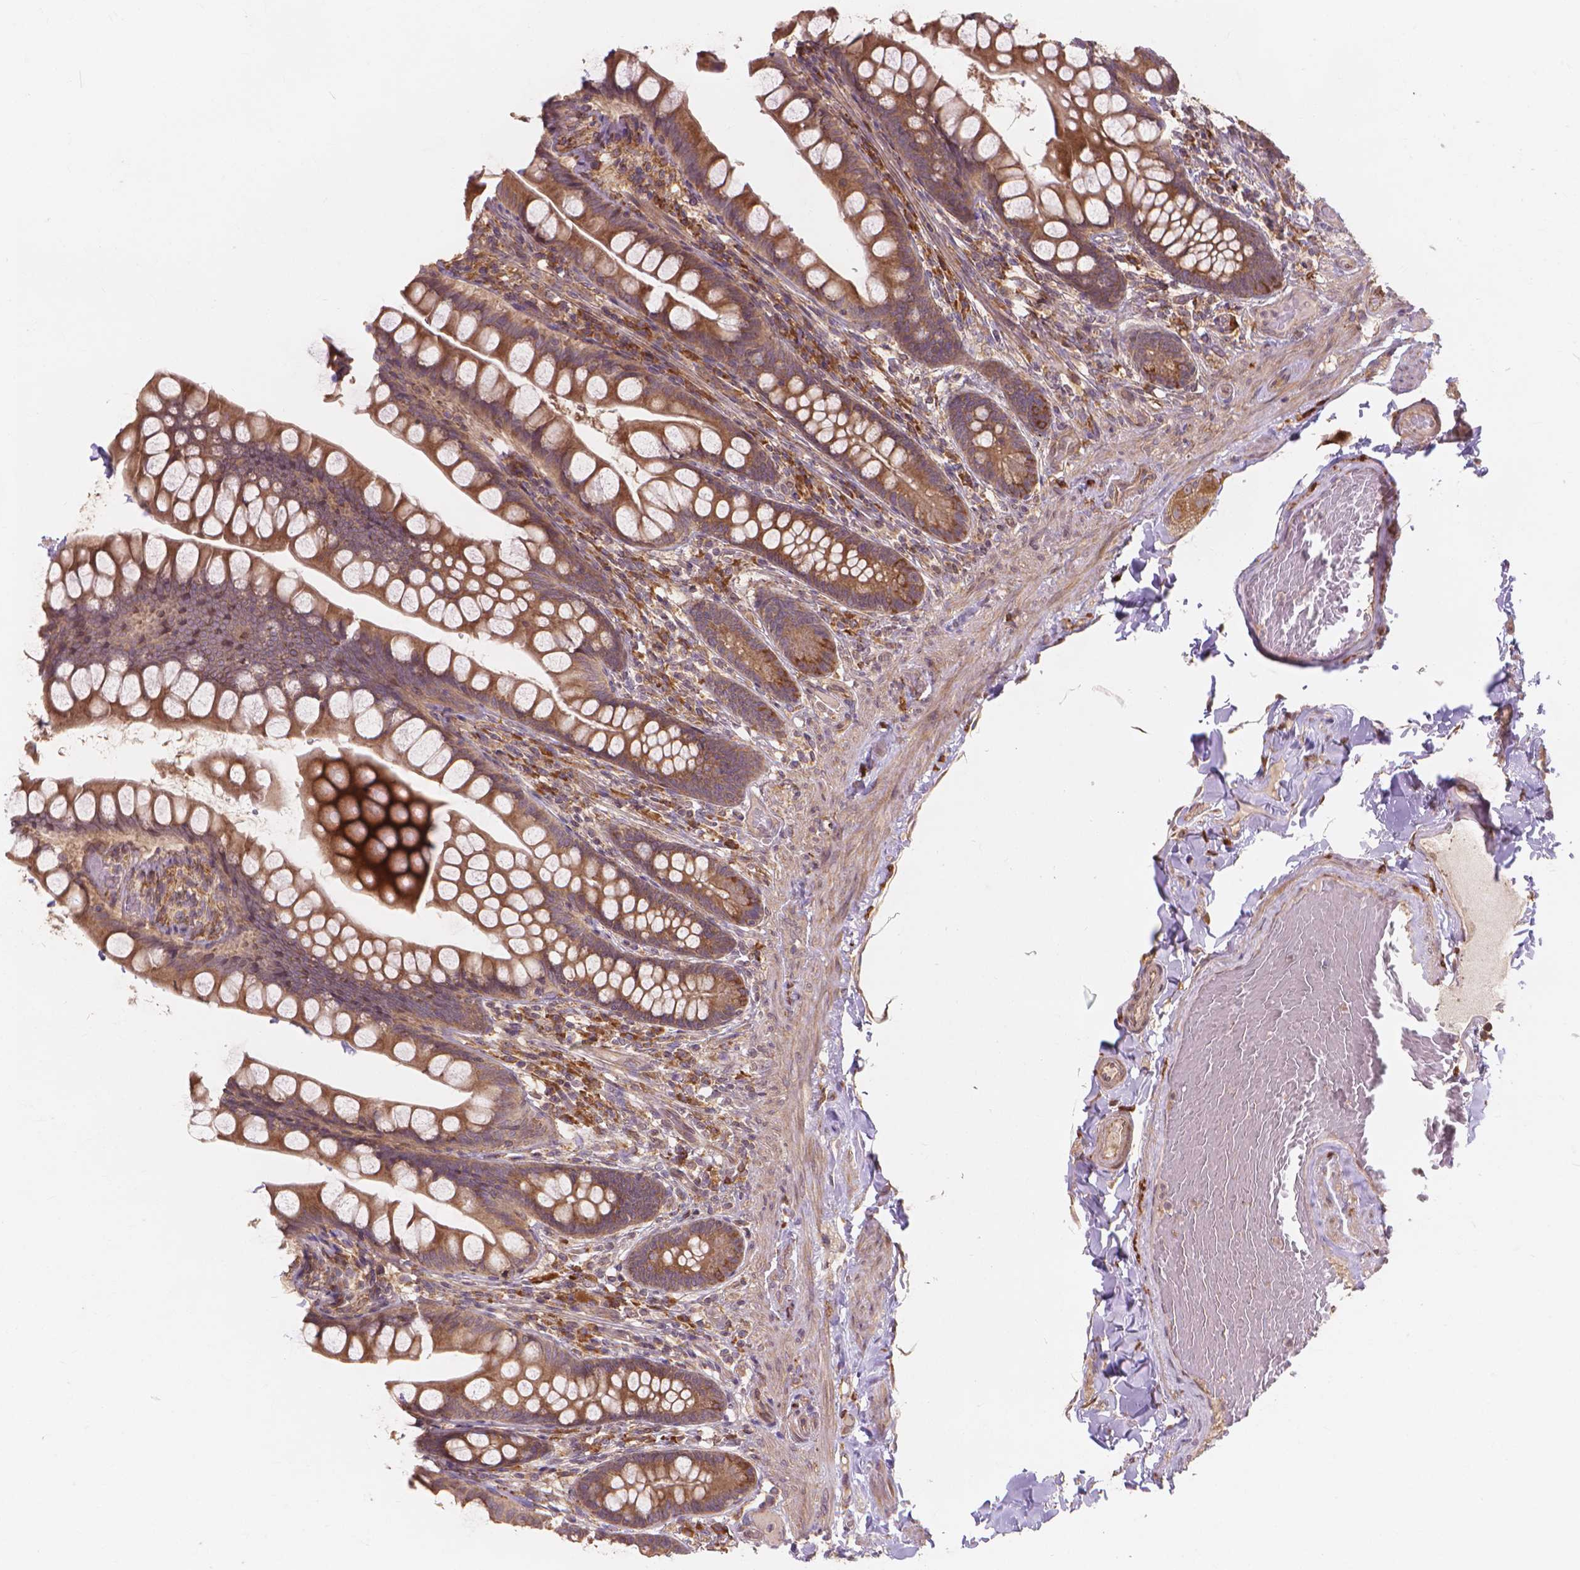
{"staining": {"intensity": "strong", "quantity": ">75%", "location": "cytoplasmic/membranous"}, "tissue": "small intestine", "cell_type": "Glandular cells", "image_type": "normal", "snomed": [{"axis": "morphology", "description": "Normal tissue, NOS"}, {"axis": "topography", "description": "Small intestine"}], "caption": "Immunohistochemistry of unremarkable human small intestine shows high levels of strong cytoplasmic/membranous staining in about >75% of glandular cells. Using DAB (brown) and hematoxylin (blue) stains, captured at high magnification using brightfield microscopy.", "gene": "TAB2", "patient": {"sex": "male", "age": 70}}